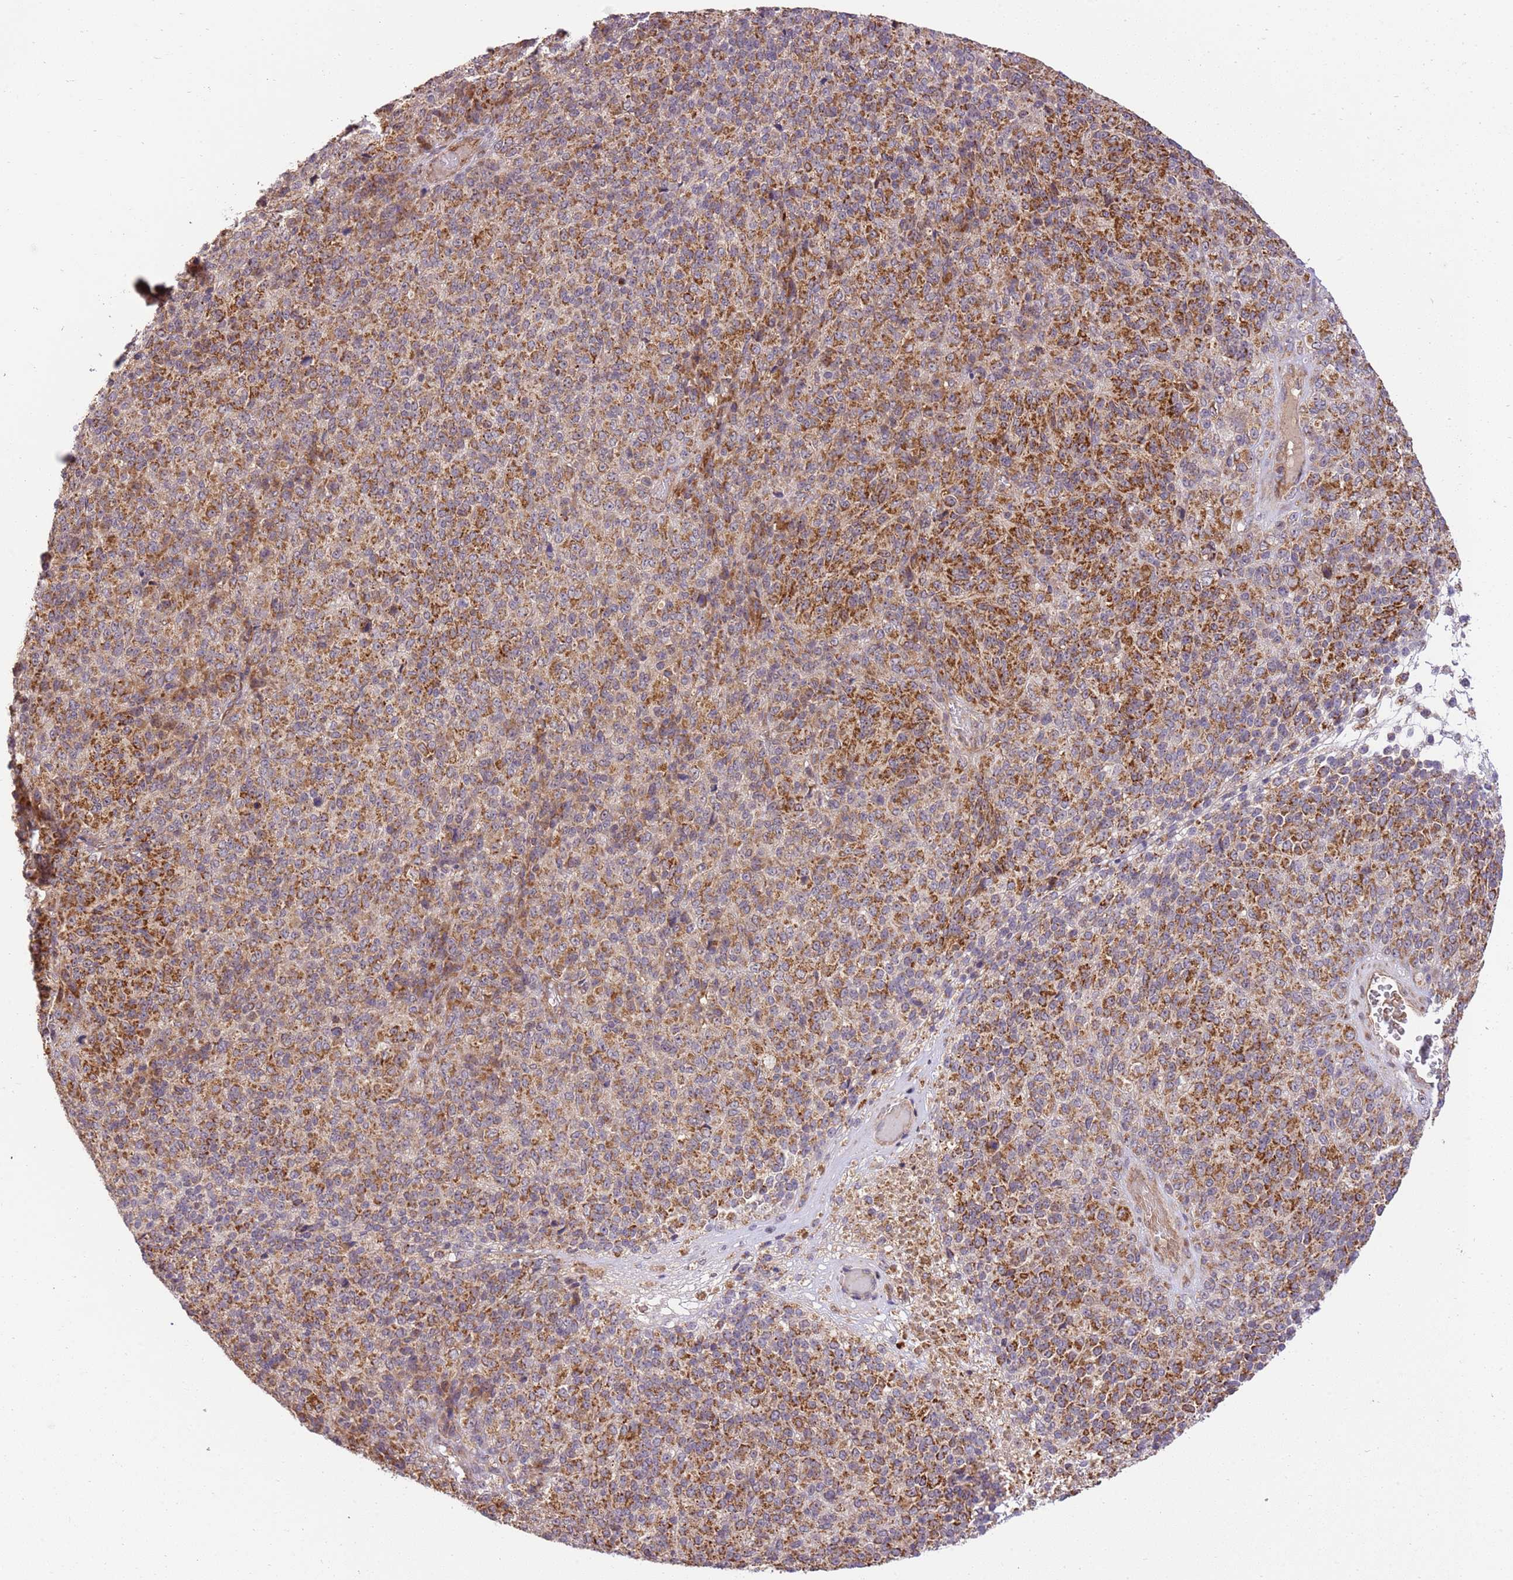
{"staining": {"intensity": "moderate", "quantity": ">75%", "location": "cytoplasmic/membranous"}, "tissue": "melanoma", "cell_type": "Tumor cells", "image_type": "cancer", "snomed": [{"axis": "morphology", "description": "Malignant melanoma, Metastatic site"}, {"axis": "topography", "description": "Brain"}], "caption": "DAB (3,3'-diaminobenzidine) immunohistochemical staining of human malignant melanoma (metastatic site) reveals moderate cytoplasmic/membranous protein positivity in about >75% of tumor cells.", "gene": "SPATA2L", "patient": {"sex": "female", "age": 56}}